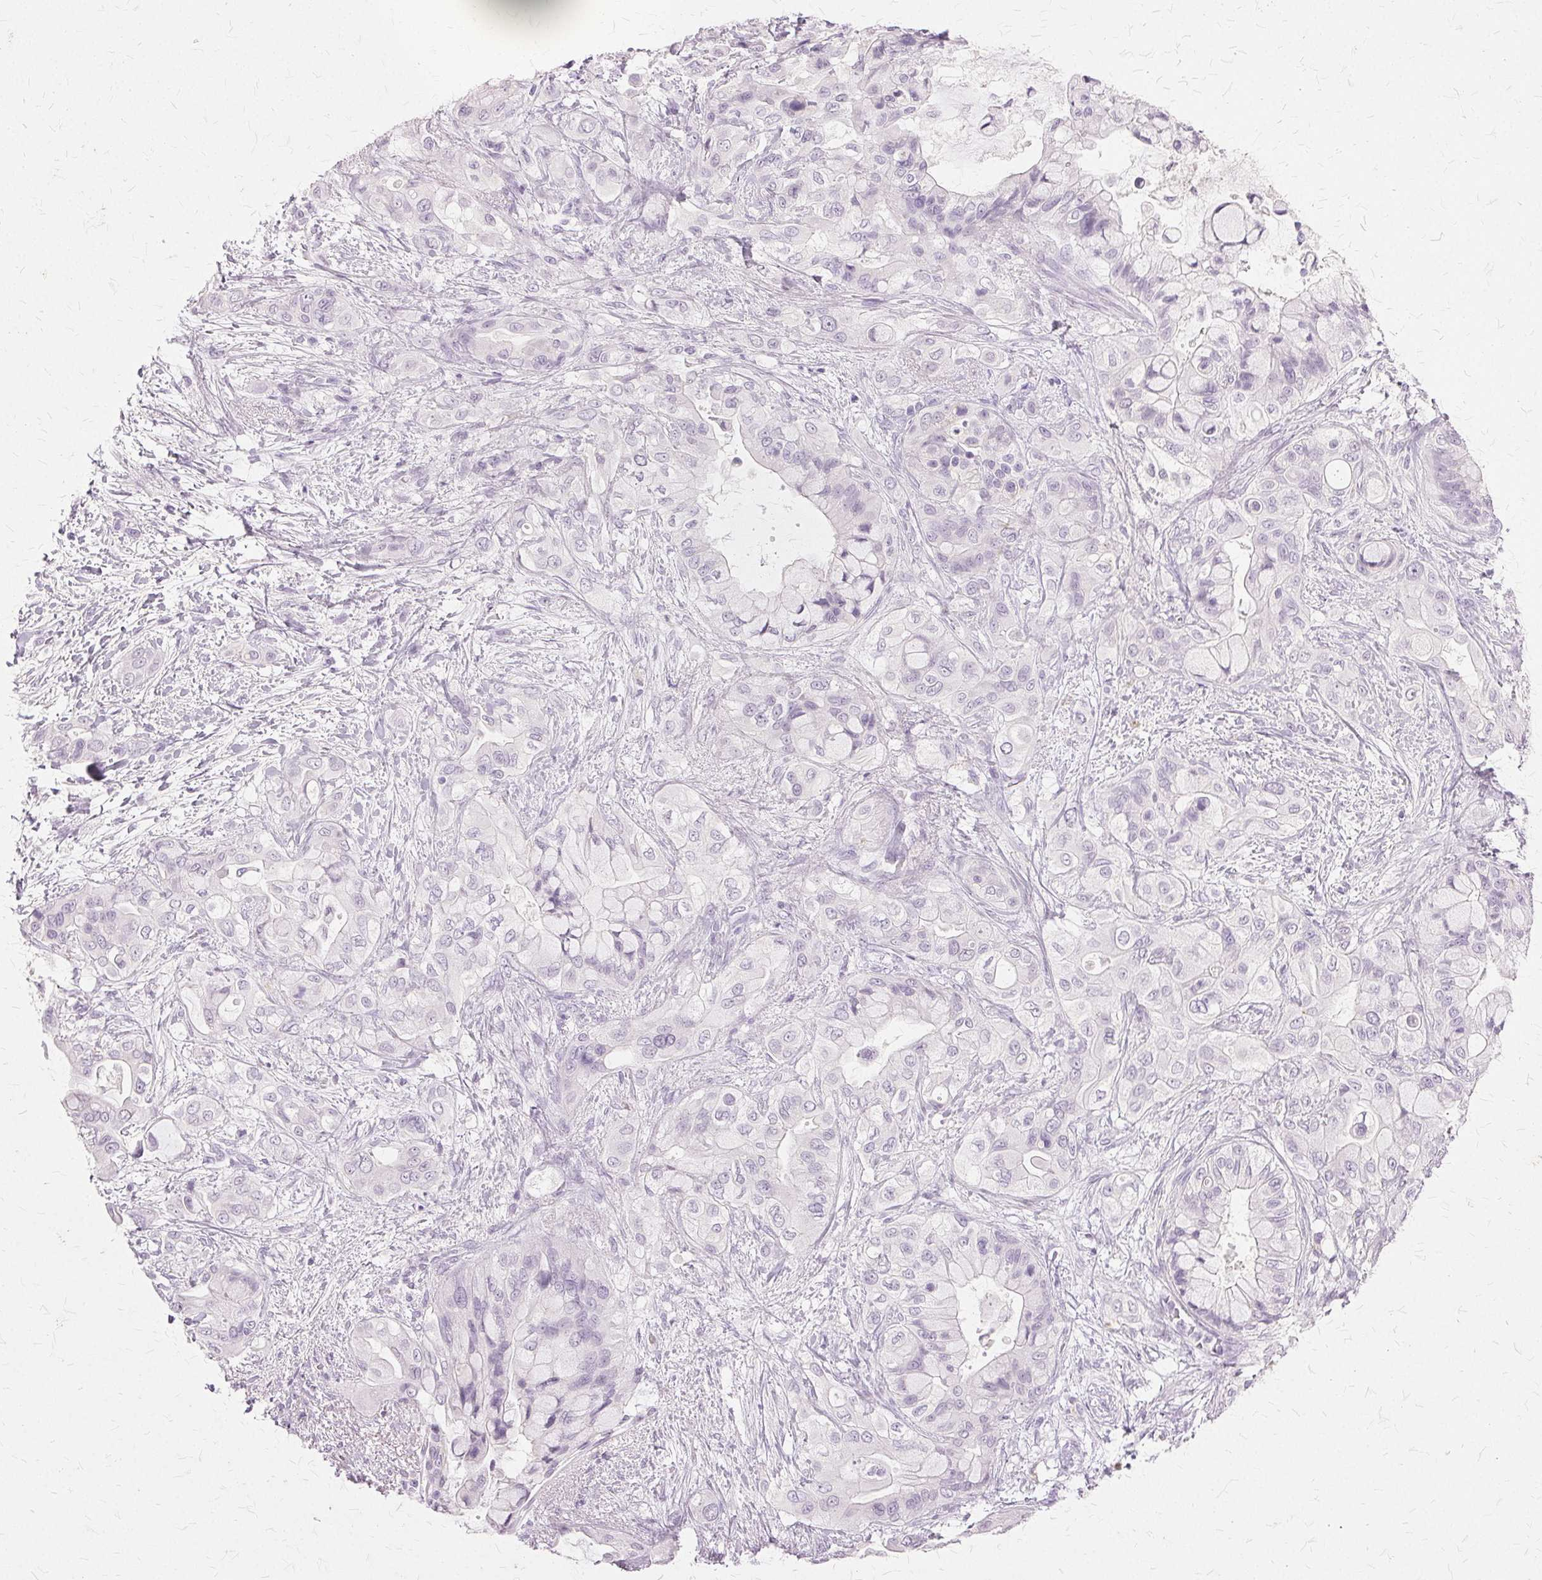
{"staining": {"intensity": "negative", "quantity": "none", "location": "none"}, "tissue": "pancreatic cancer", "cell_type": "Tumor cells", "image_type": "cancer", "snomed": [{"axis": "morphology", "description": "Adenocarcinoma, NOS"}, {"axis": "topography", "description": "Pancreas"}], "caption": "Adenocarcinoma (pancreatic) stained for a protein using IHC shows no positivity tumor cells.", "gene": "SLC45A3", "patient": {"sex": "male", "age": 71}}